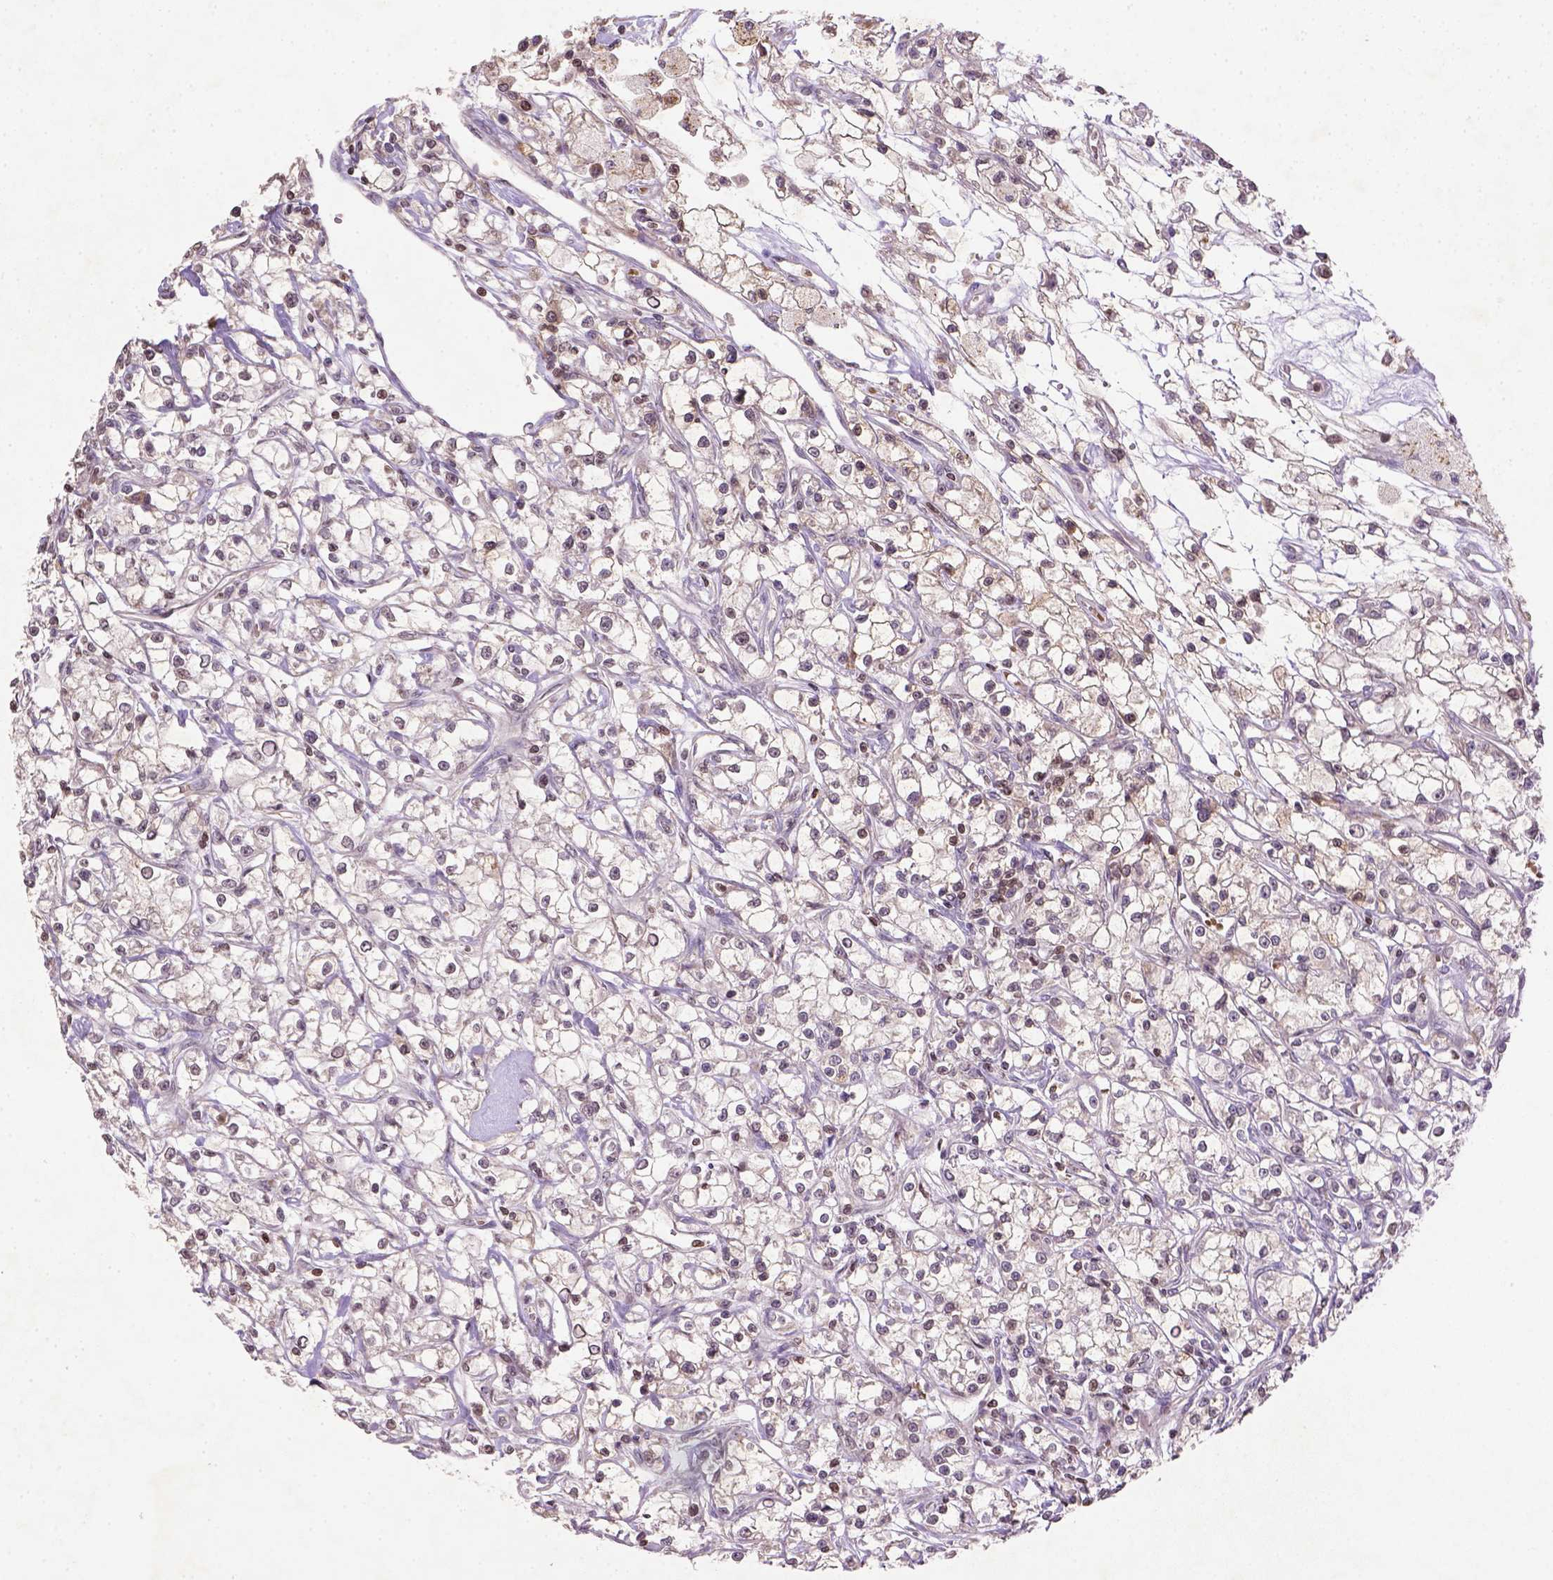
{"staining": {"intensity": "weak", "quantity": ">75%", "location": "cytoplasmic/membranous"}, "tissue": "renal cancer", "cell_type": "Tumor cells", "image_type": "cancer", "snomed": [{"axis": "morphology", "description": "Adenocarcinoma, NOS"}, {"axis": "topography", "description": "Kidney"}], "caption": "The immunohistochemical stain highlights weak cytoplasmic/membranous expression in tumor cells of renal adenocarcinoma tissue.", "gene": "NUDT3", "patient": {"sex": "female", "age": 59}}